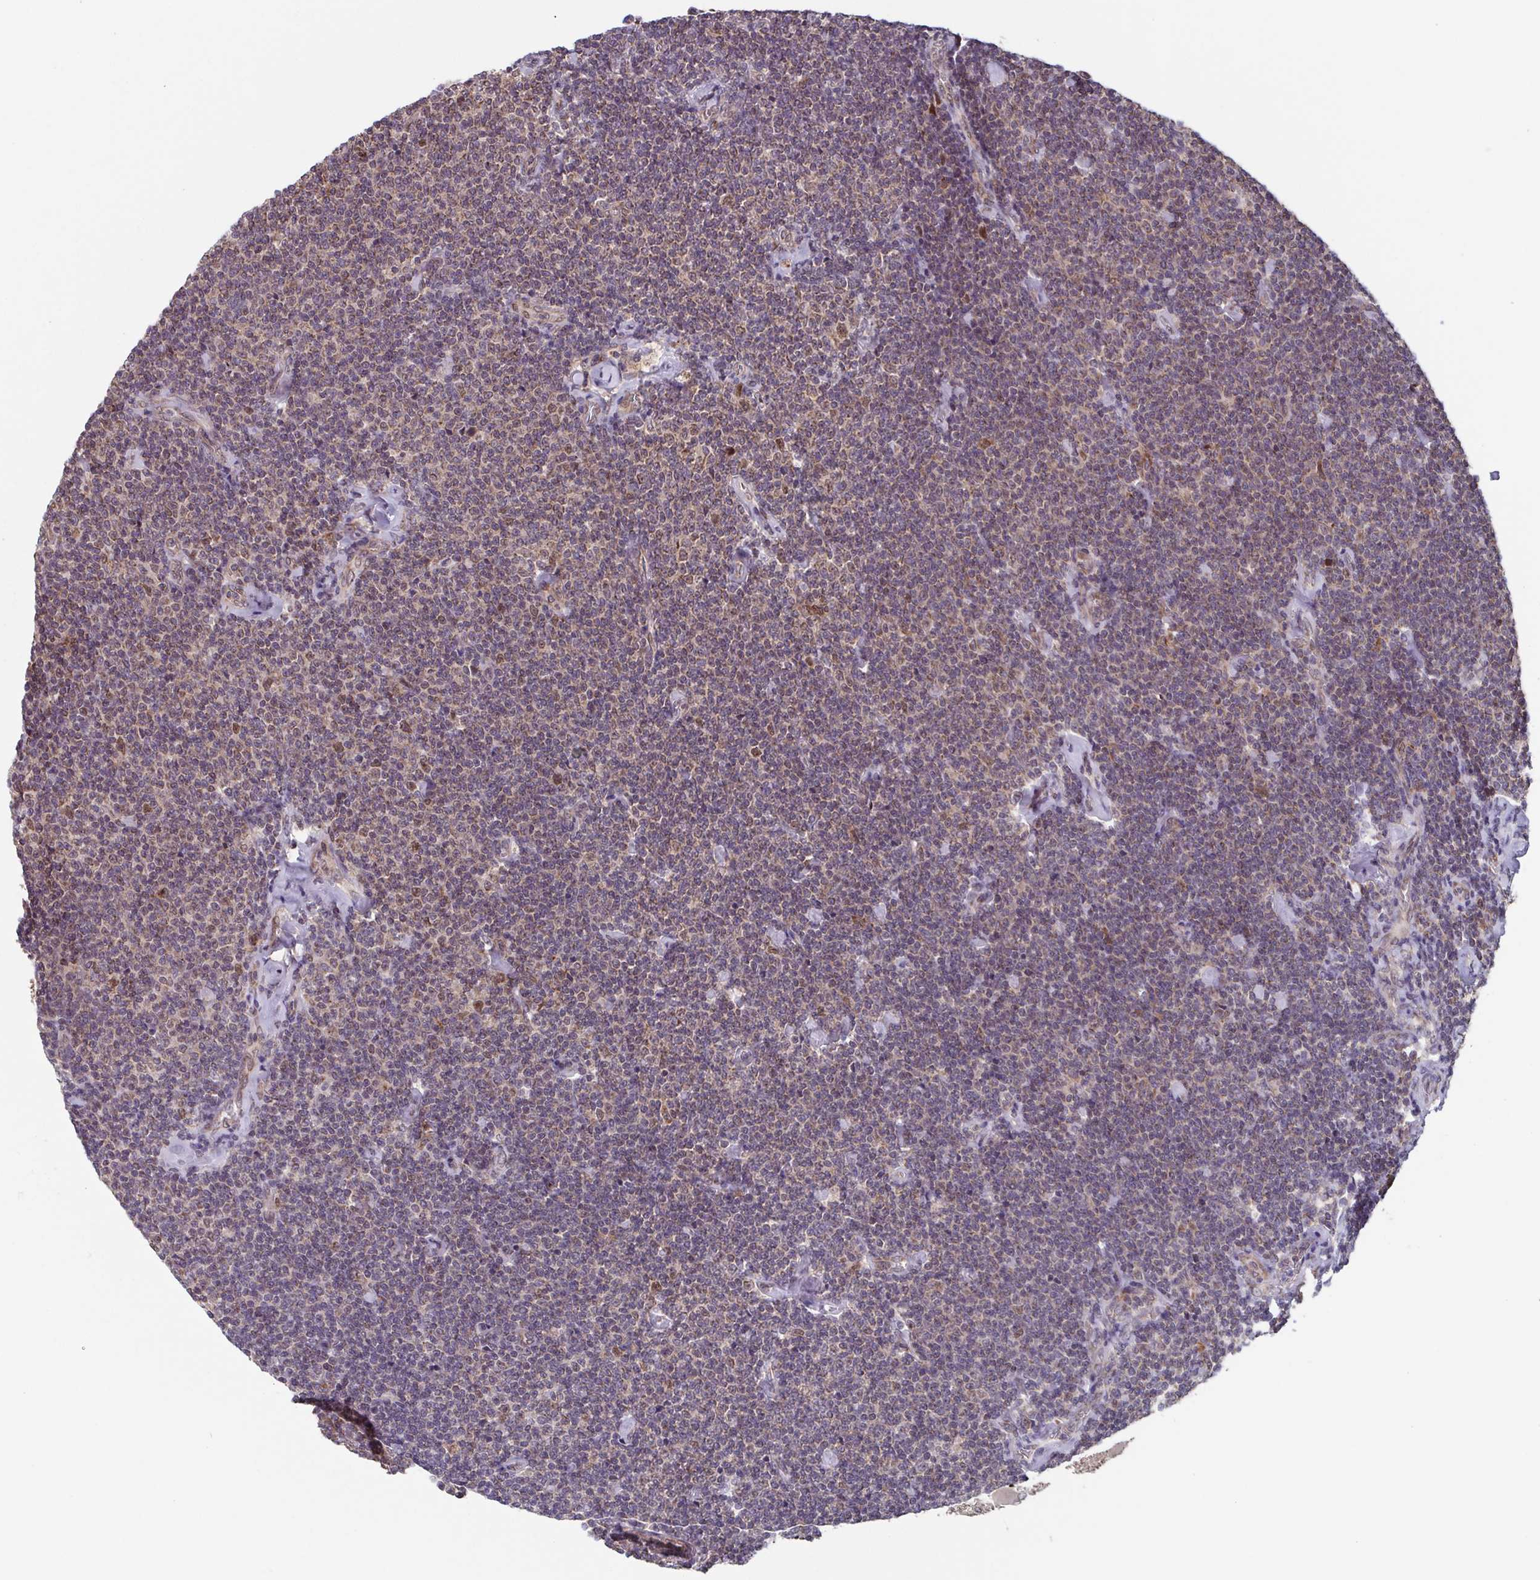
{"staining": {"intensity": "weak", "quantity": "25%-75%", "location": "cytoplasmic/membranous,nuclear"}, "tissue": "lymphoma", "cell_type": "Tumor cells", "image_type": "cancer", "snomed": [{"axis": "morphology", "description": "Malignant lymphoma, non-Hodgkin's type, Low grade"}, {"axis": "topography", "description": "Lymph node"}], "caption": "Approximately 25%-75% of tumor cells in human low-grade malignant lymphoma, non-Hodgkin's type reveal weak cytoplasmic/membranous and nuclear protein positivity as visualized by brown immunohistochemical staining.", "gene": "TTC19", "patient": {"sex": "male", "age": 81}}